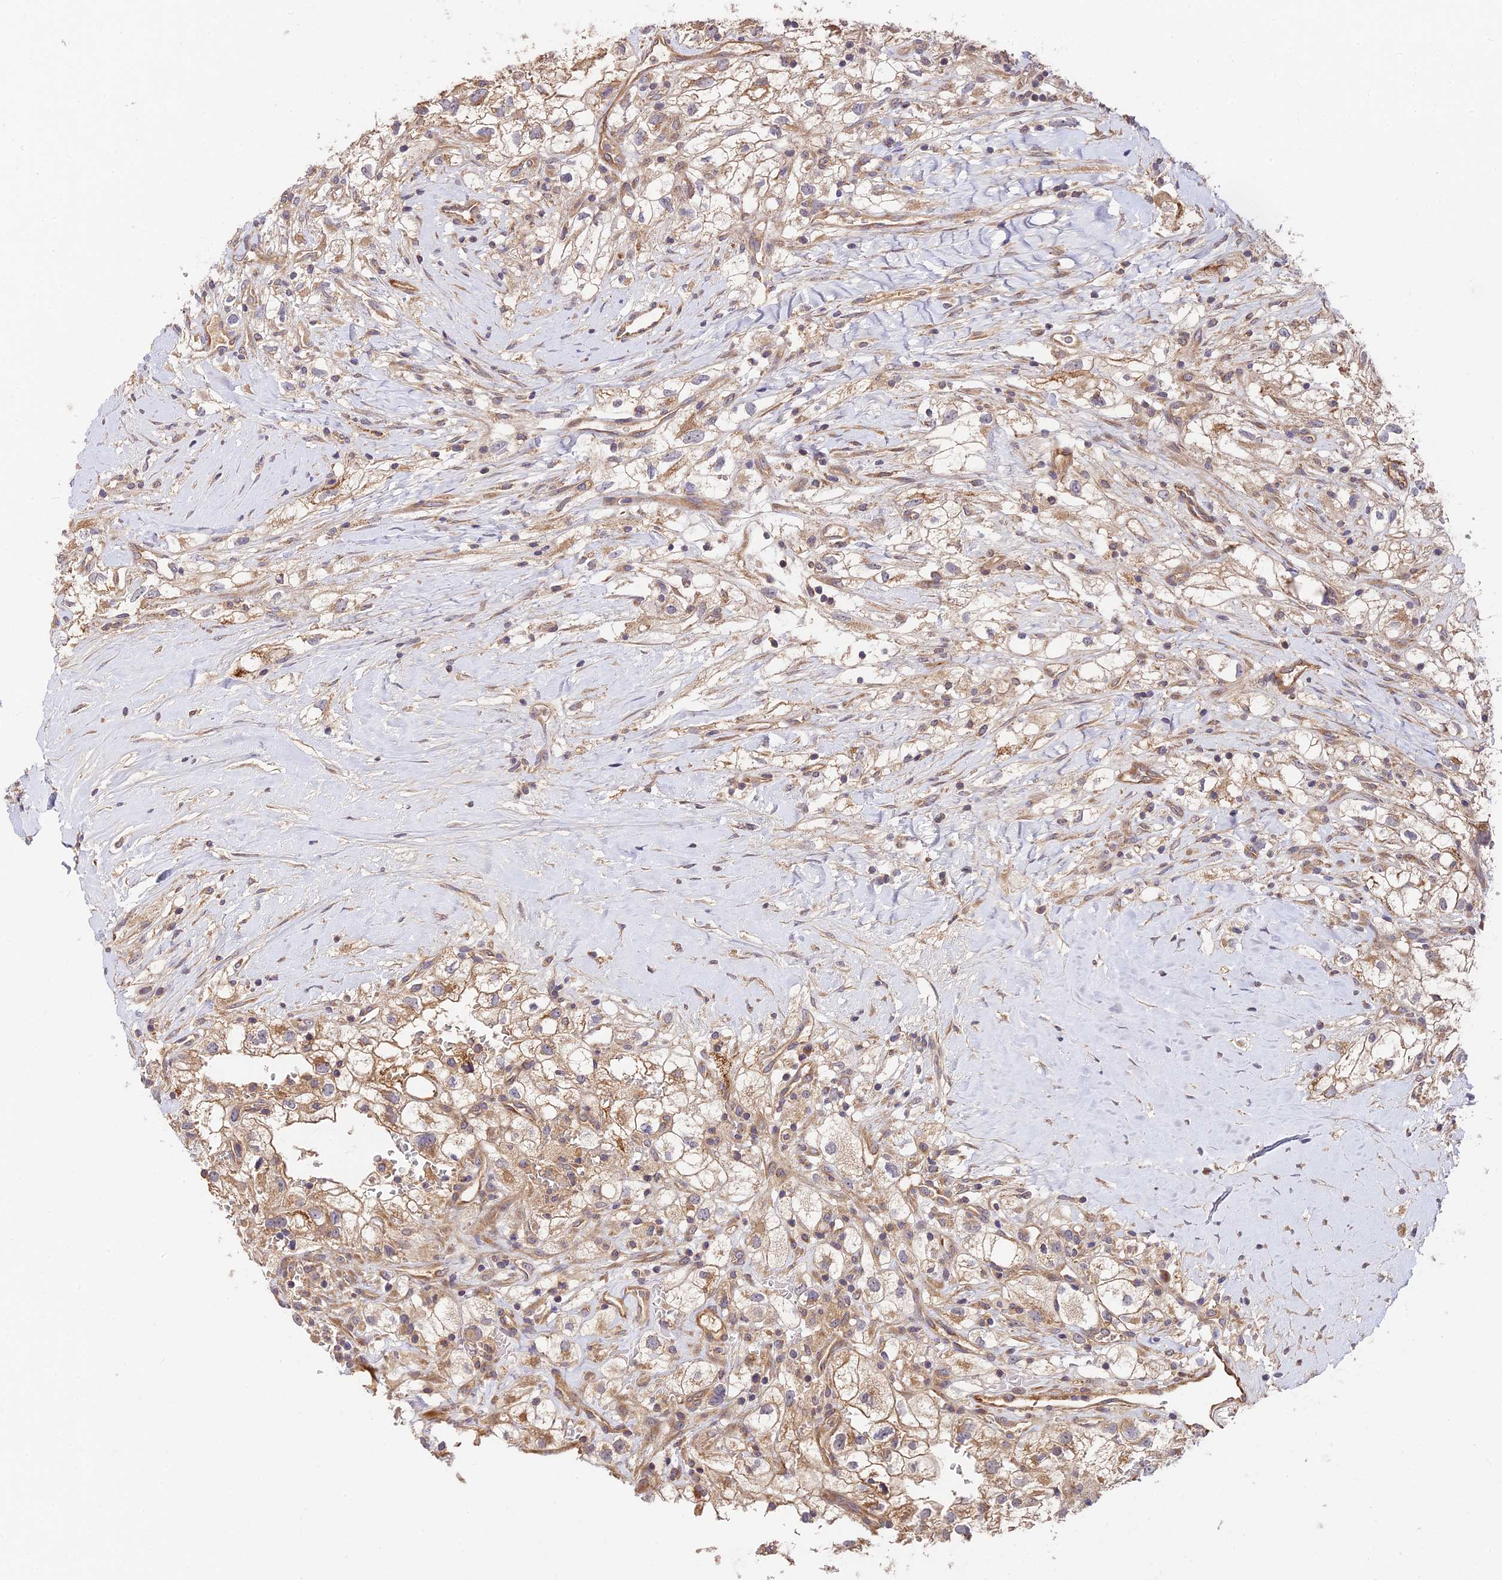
{"staining": {"intensity": "weak", "quantity": "25%-75%", "location": "cytoplasmic/membranous"}, "tissue": "renal cancer", "cell_type": "Tumor cells", "image_type": "cancer", "snomed": [{"axis": "morphology", "description": "Adenocarcinoma, NOS"}, {"axis": "topography", "description": "Kidney"}], "caption": "Immunohistochemical staining of renal cancer (adenocarcinoma) demonstrates low levels of weak cytoplasmic/membranous protein staining in about 25%-75% of tumor cells.", "gene": "C3orf20", "patient": {"sex": "male", "age": 59}}